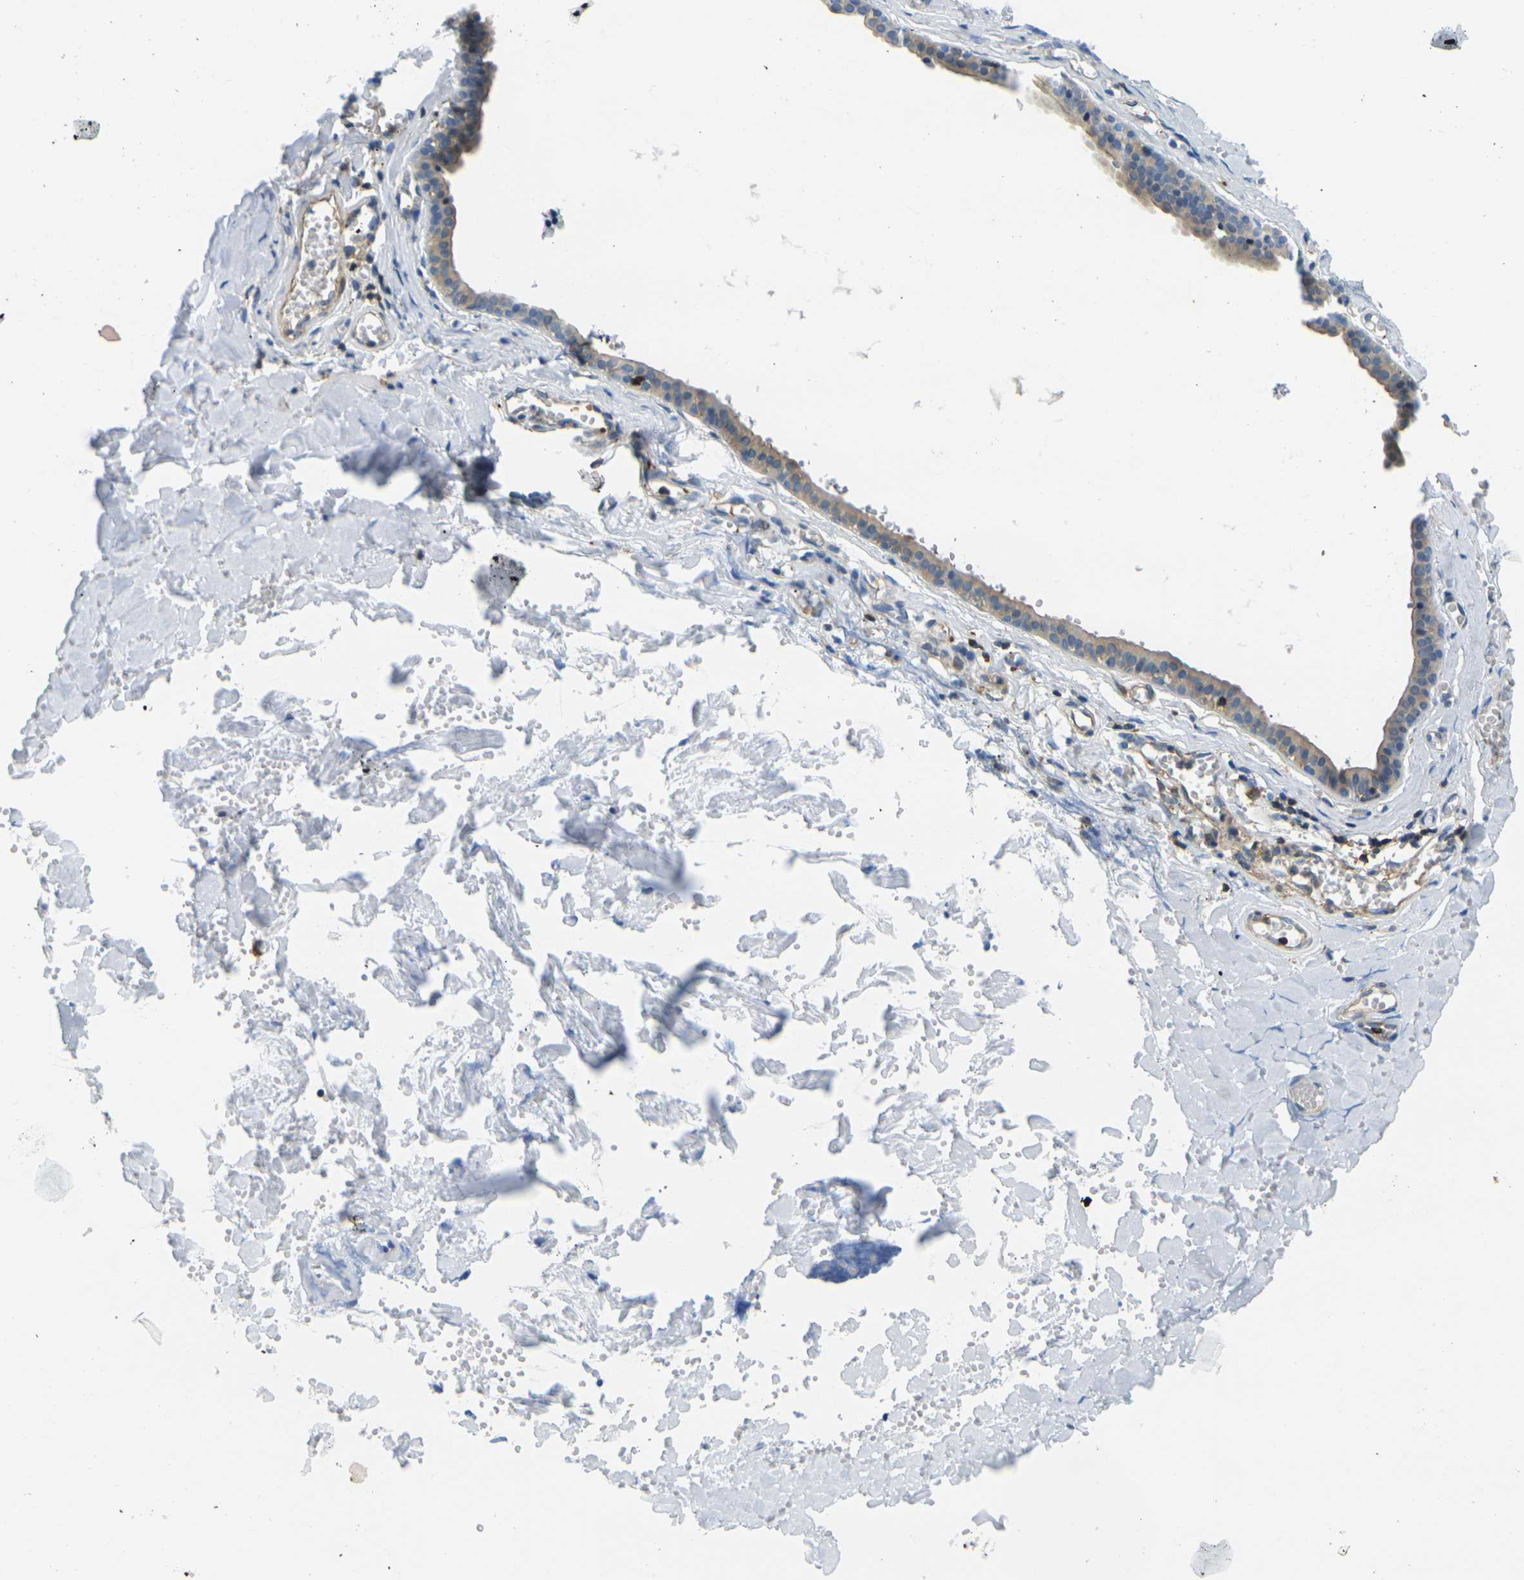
{"staining": {"intensity": "moderate", "quantity": "25%-75%", "location": "cytoplasmic/membranous"}, "tissue": "salivary gland", "cell_type": "Glandular cells", "image_type": "normal", "snomed": [{"axis": "morphology", "description": "Normal tissue, NOS"}, {"axis": "topography", "description": "Salivary gland"}], "caption": "Salivary gland was stained to show a protein in brown. There is medium levels of moderate cytoplasmic/membranous positivity in about 25%-75% of glandular cells. (brown staining indicates protein expression, while blue staining denotes nuclei).", "gene": "LASP1", "patient": {"sex": "male", "age": 62}}